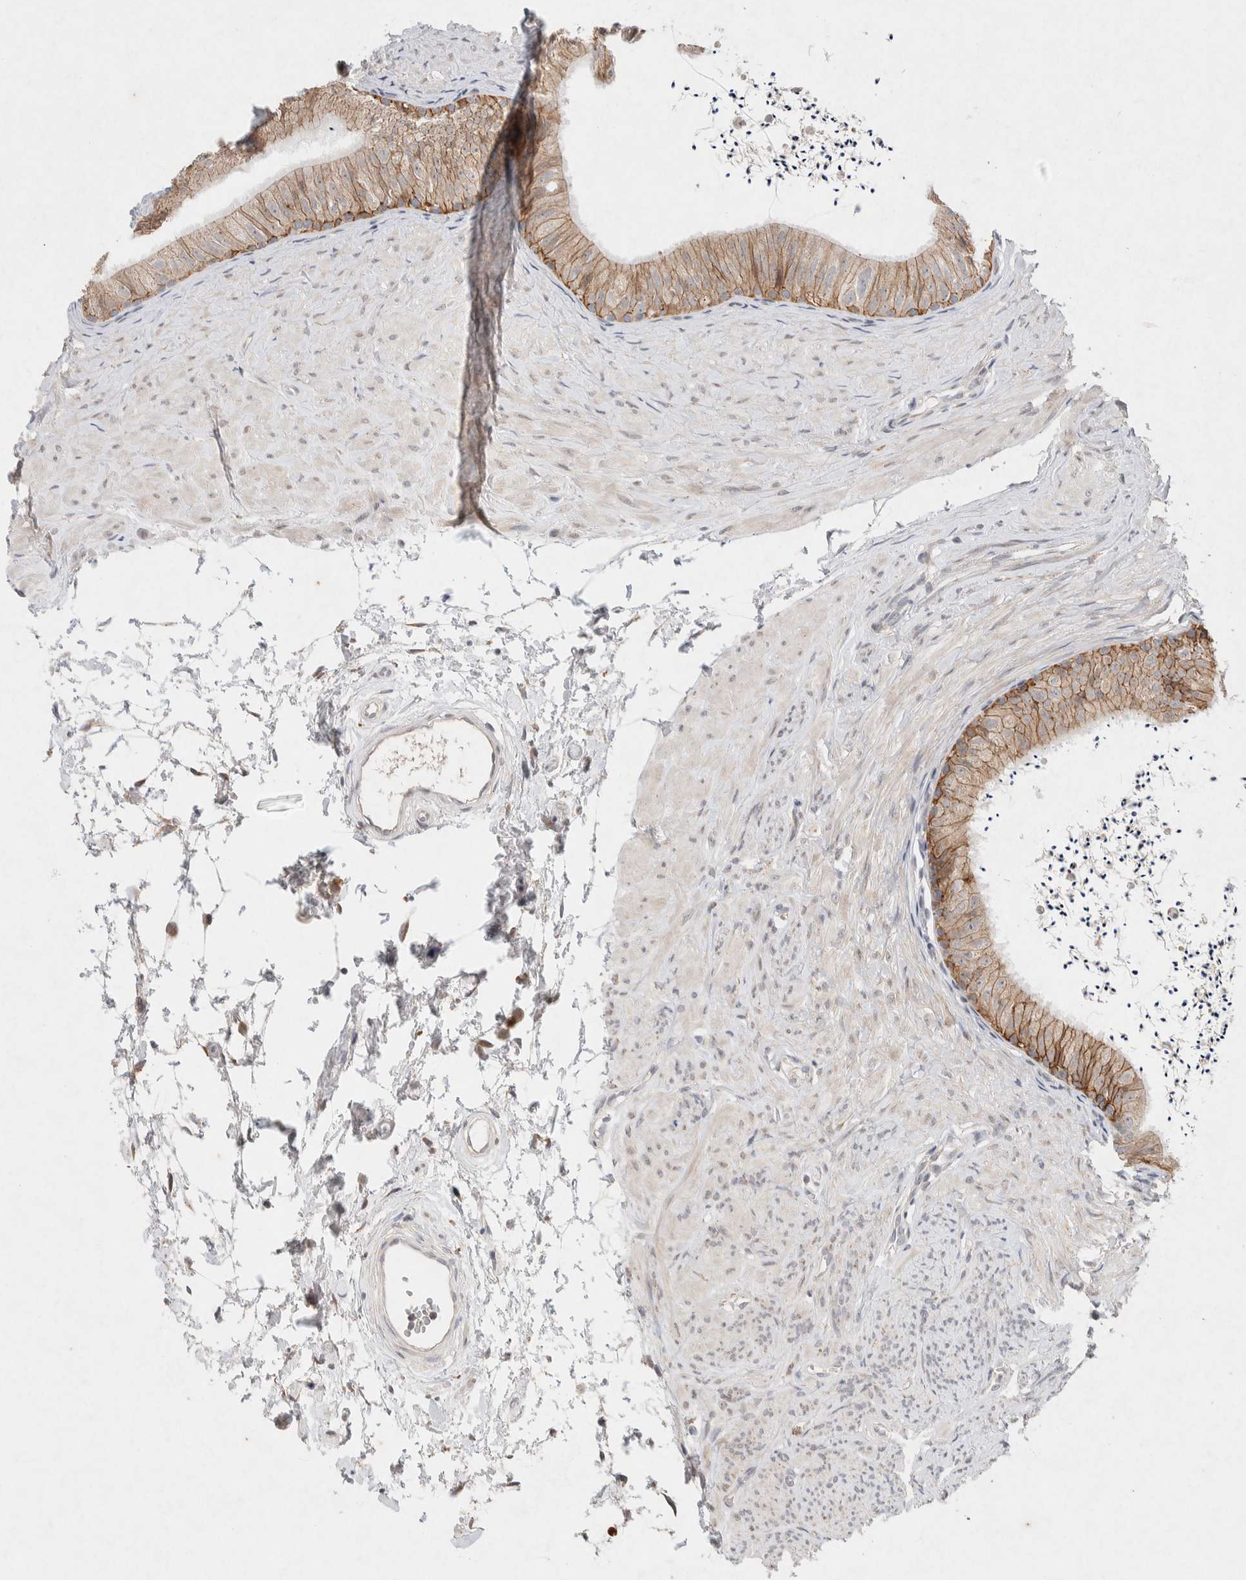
{"staining": {"intensity": "strong", "quantity": "25%-75%", "location": "cytoplasmic/membranous"}, "tissue": "epididymis", "cell_type": "Glandular cells", "image_type": "normal", "snomed": [{"axis": "morphology", "description": "Normal tissue, NOS"}, {"axis": "topography", "description": "Epididymis"}], "caption": "The image reveals a brown stain indicating the presence of a protein in the cytoplasmic/membranous of glandular cells in epididymis.", "gene": "CMTM4", "patient": {"sex": "male", "age": 56}}